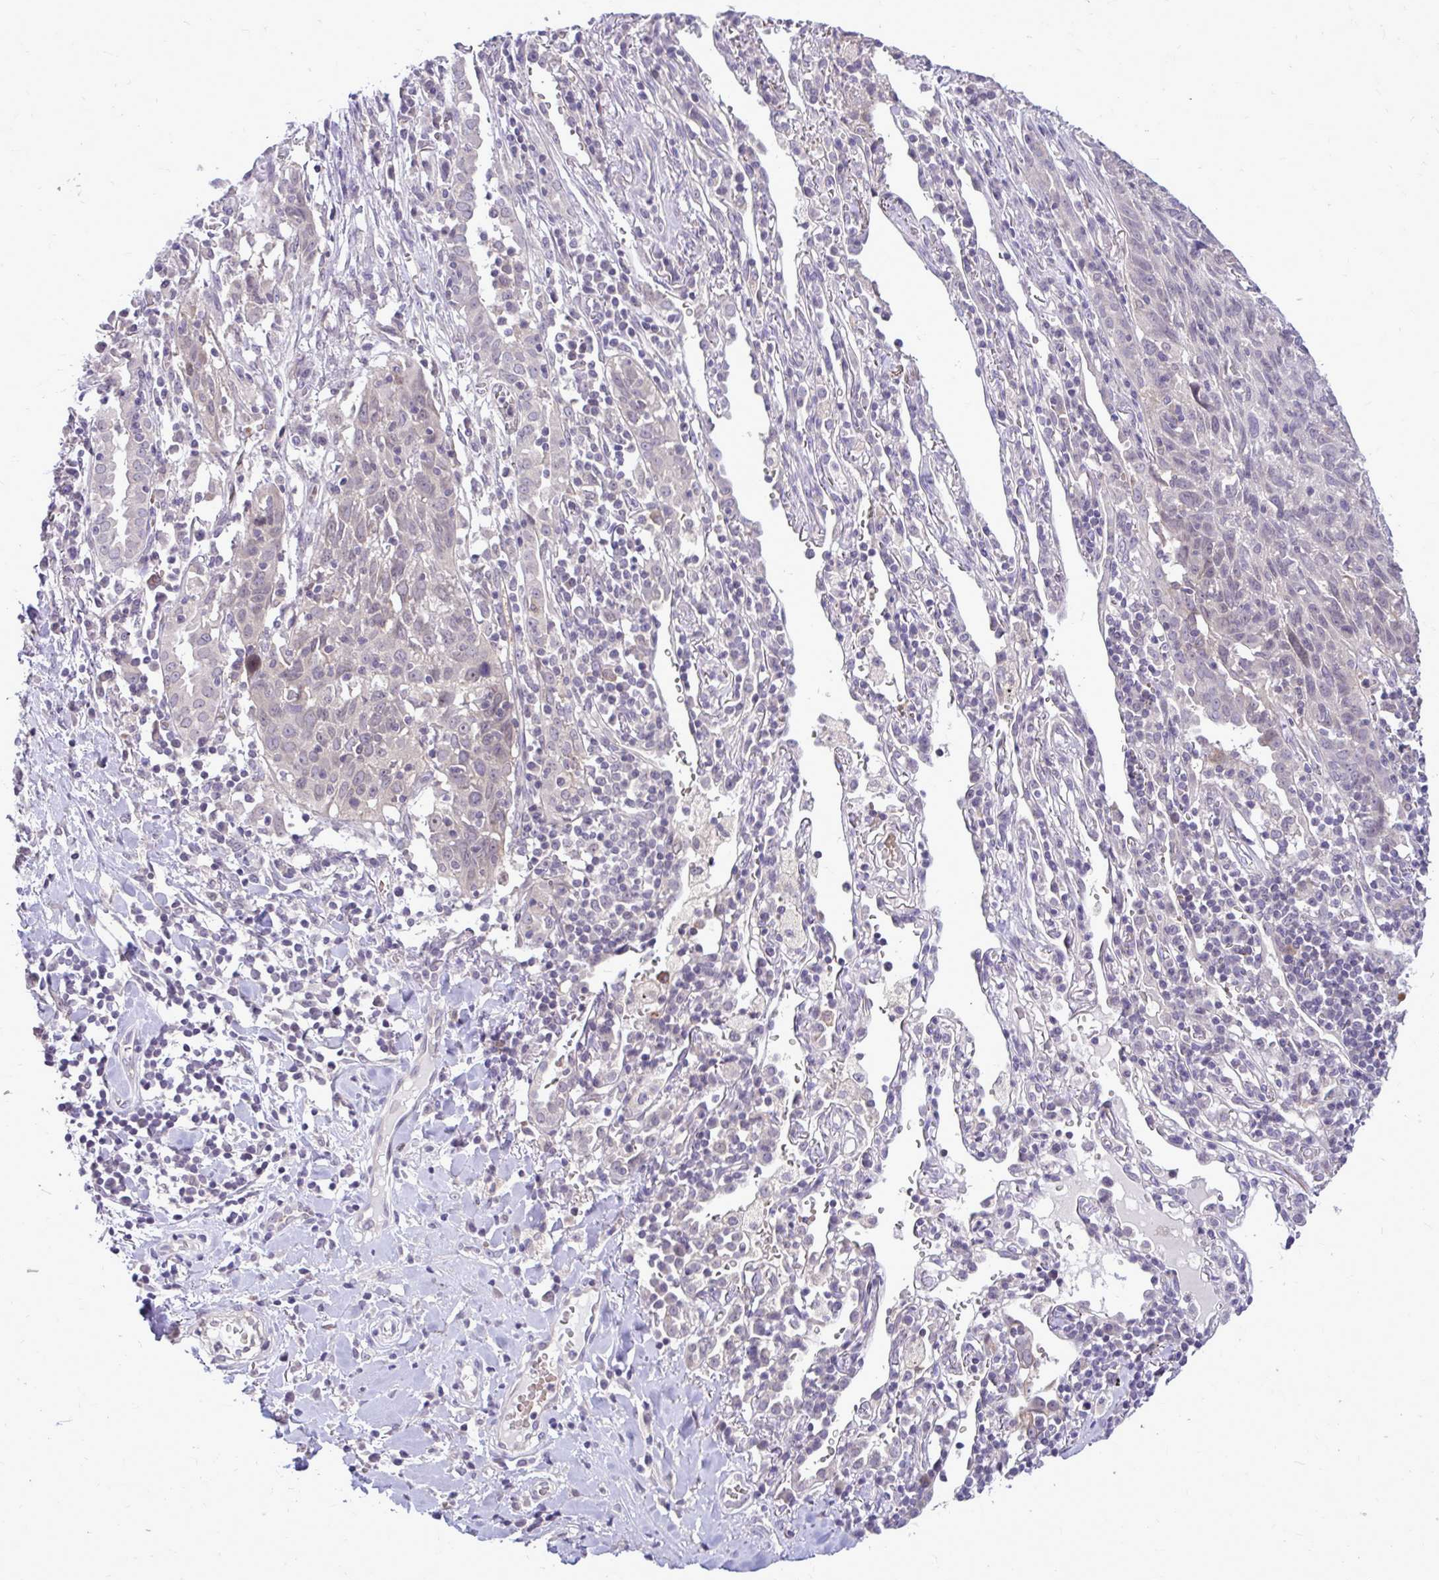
{"staining": {"intensity": "negative", "quantity": "none", "location": "none"}, "tissue": "lung cancer", "cell_type": "Tumor cells", "image_type": "cancer", "snomed": [{"axis": "morphology", "description": "Squamous cell carcinoma, NOS"}, {"axis": "topography", "description": "Lung"}], "caption": "Tumor cells show no significant positivity in lung cancer.", "gene": "DPY19L1", "patient": {"sex": "female", "age": 66}}